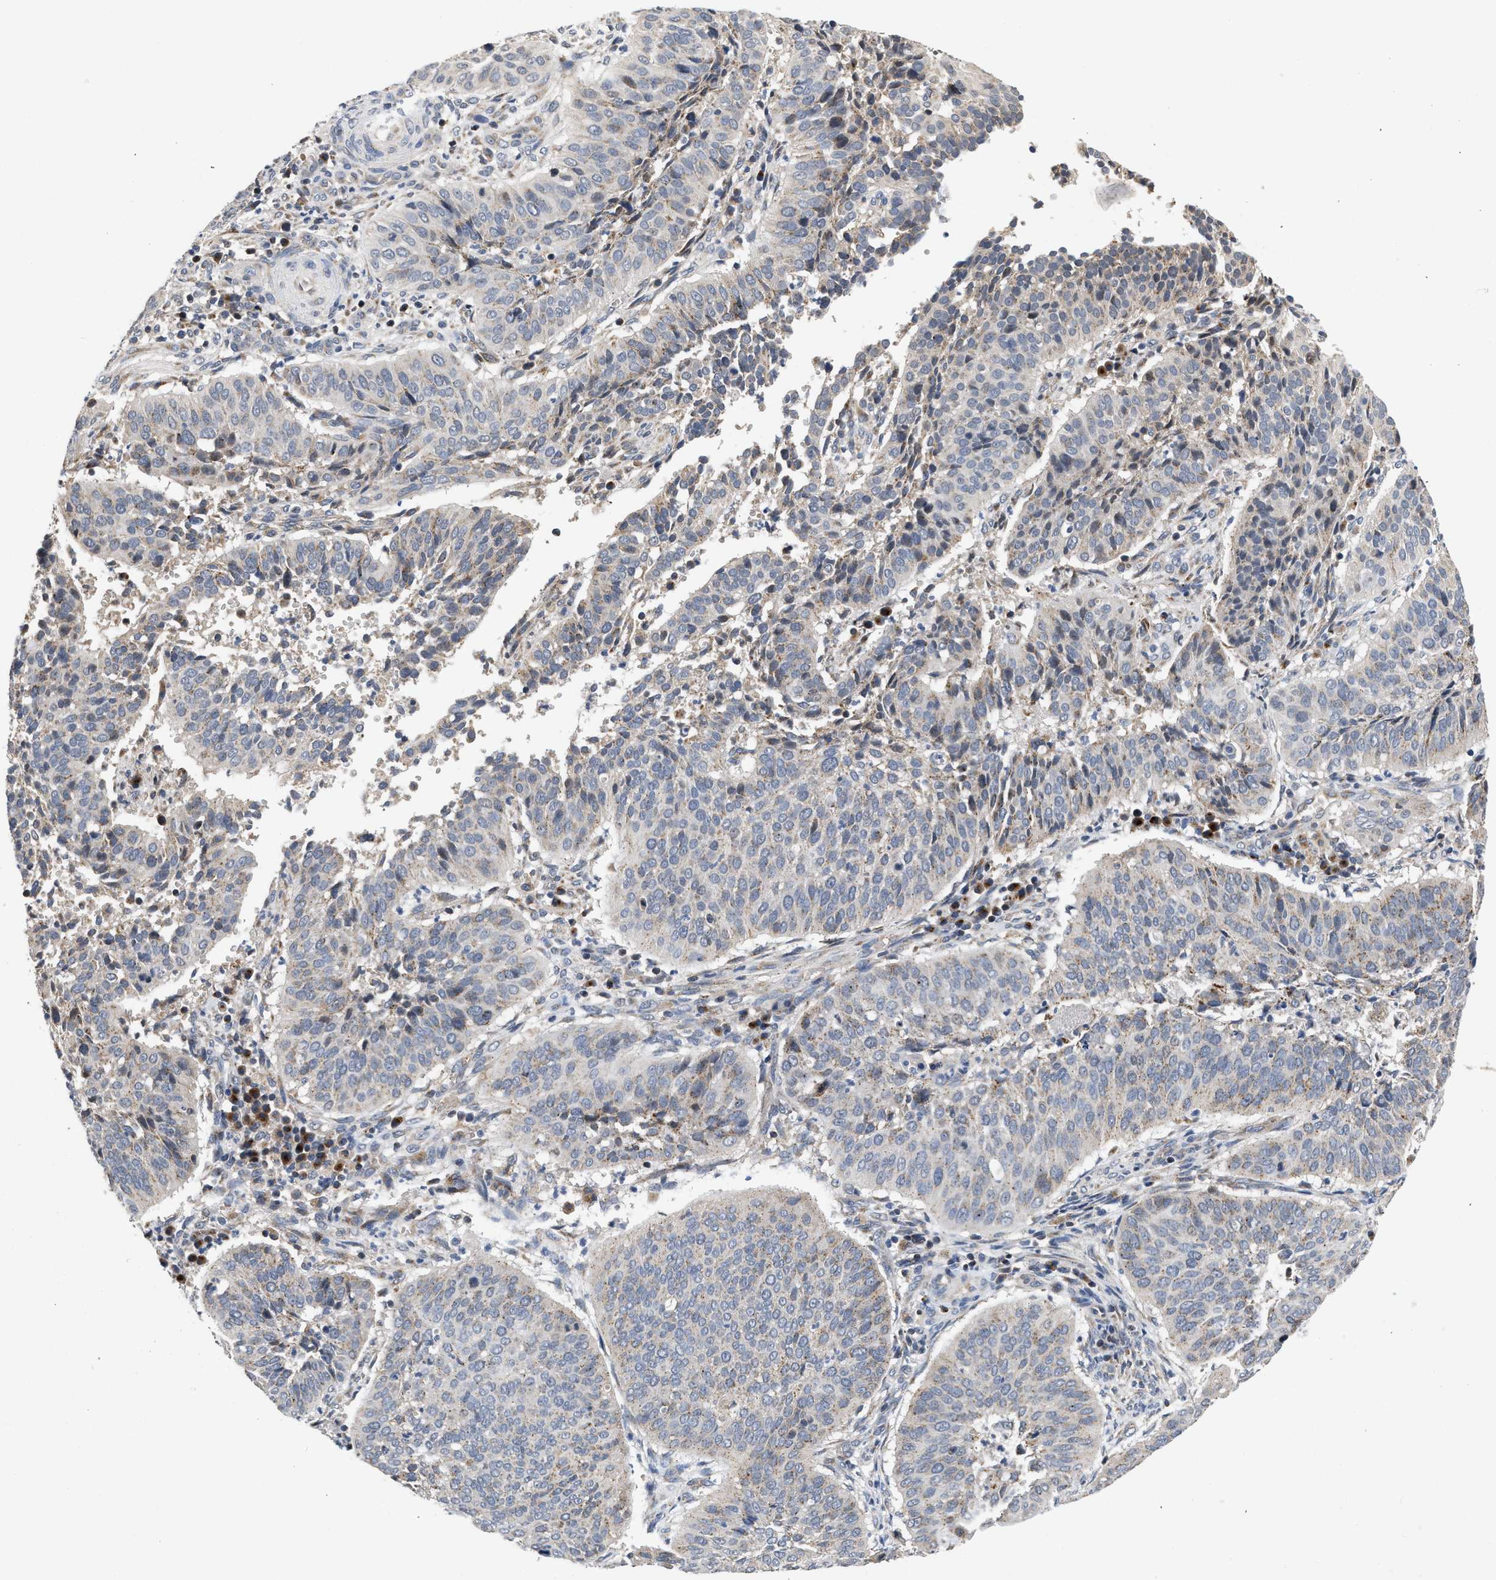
{"staining": {"intensity": "weak", "quantity": "<25%", "location": "cytoplasmic/membranous"}, "tissue": "cervical cancer", "cell_type": "Tumor cells", "image_type": "cancer", "snomed": [{"axis": "morphology", "description": "Normal tissue, NOS"}, {"axis": "morphology", "description": "Squamous cell carcinoma, NOS"}, {"axis": "topography", "description": "Cervix"}], "caption": "Tumor cells show no significant expression in cervical cancer (squamous cell carcinoma). Brightfield microscopy of immunohistochemistry stained with DAB (brown) and hematoxylin (blue), captured at high magnification.", "gene": "PIM1", "patient": {"sex": "female", "age": 39}}